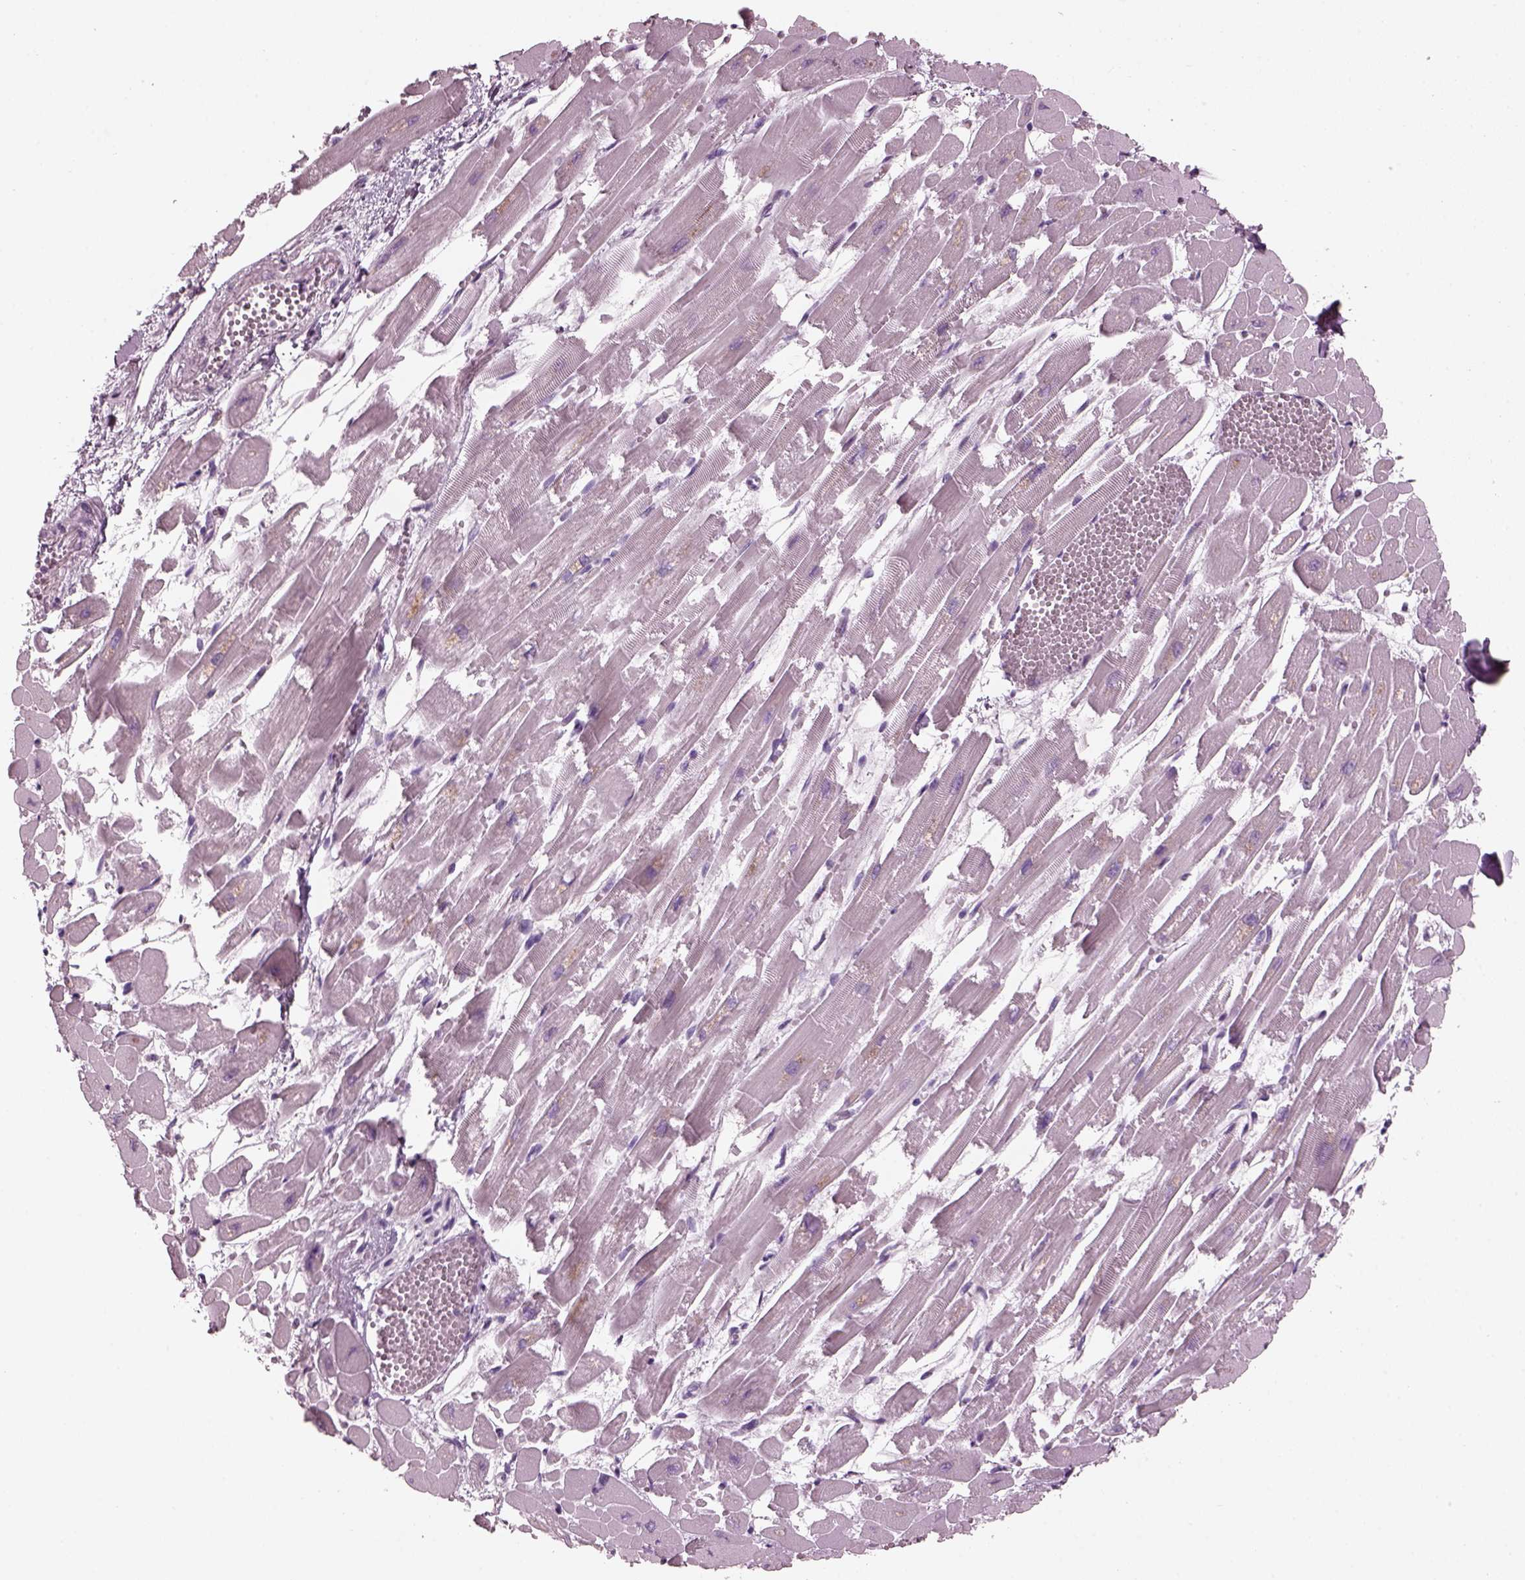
{"staining": {"intensity": "negative", "quantity": "none", "location": "none"}, "tissue": "heart muscle", "cell_type": "Cardiomyocytes", "image_type": "normal", "snomed": [{"axis": "morphology", "description": "Normal tissue, NOS"}, {"axis": "topography", "description": "Heart"}], "caption": "Histopathology image shows no protein staining in cardiomyocytes of benign heart muscle.", "gene": "PDC", "patient": {"sex": "female", "age": 52}}